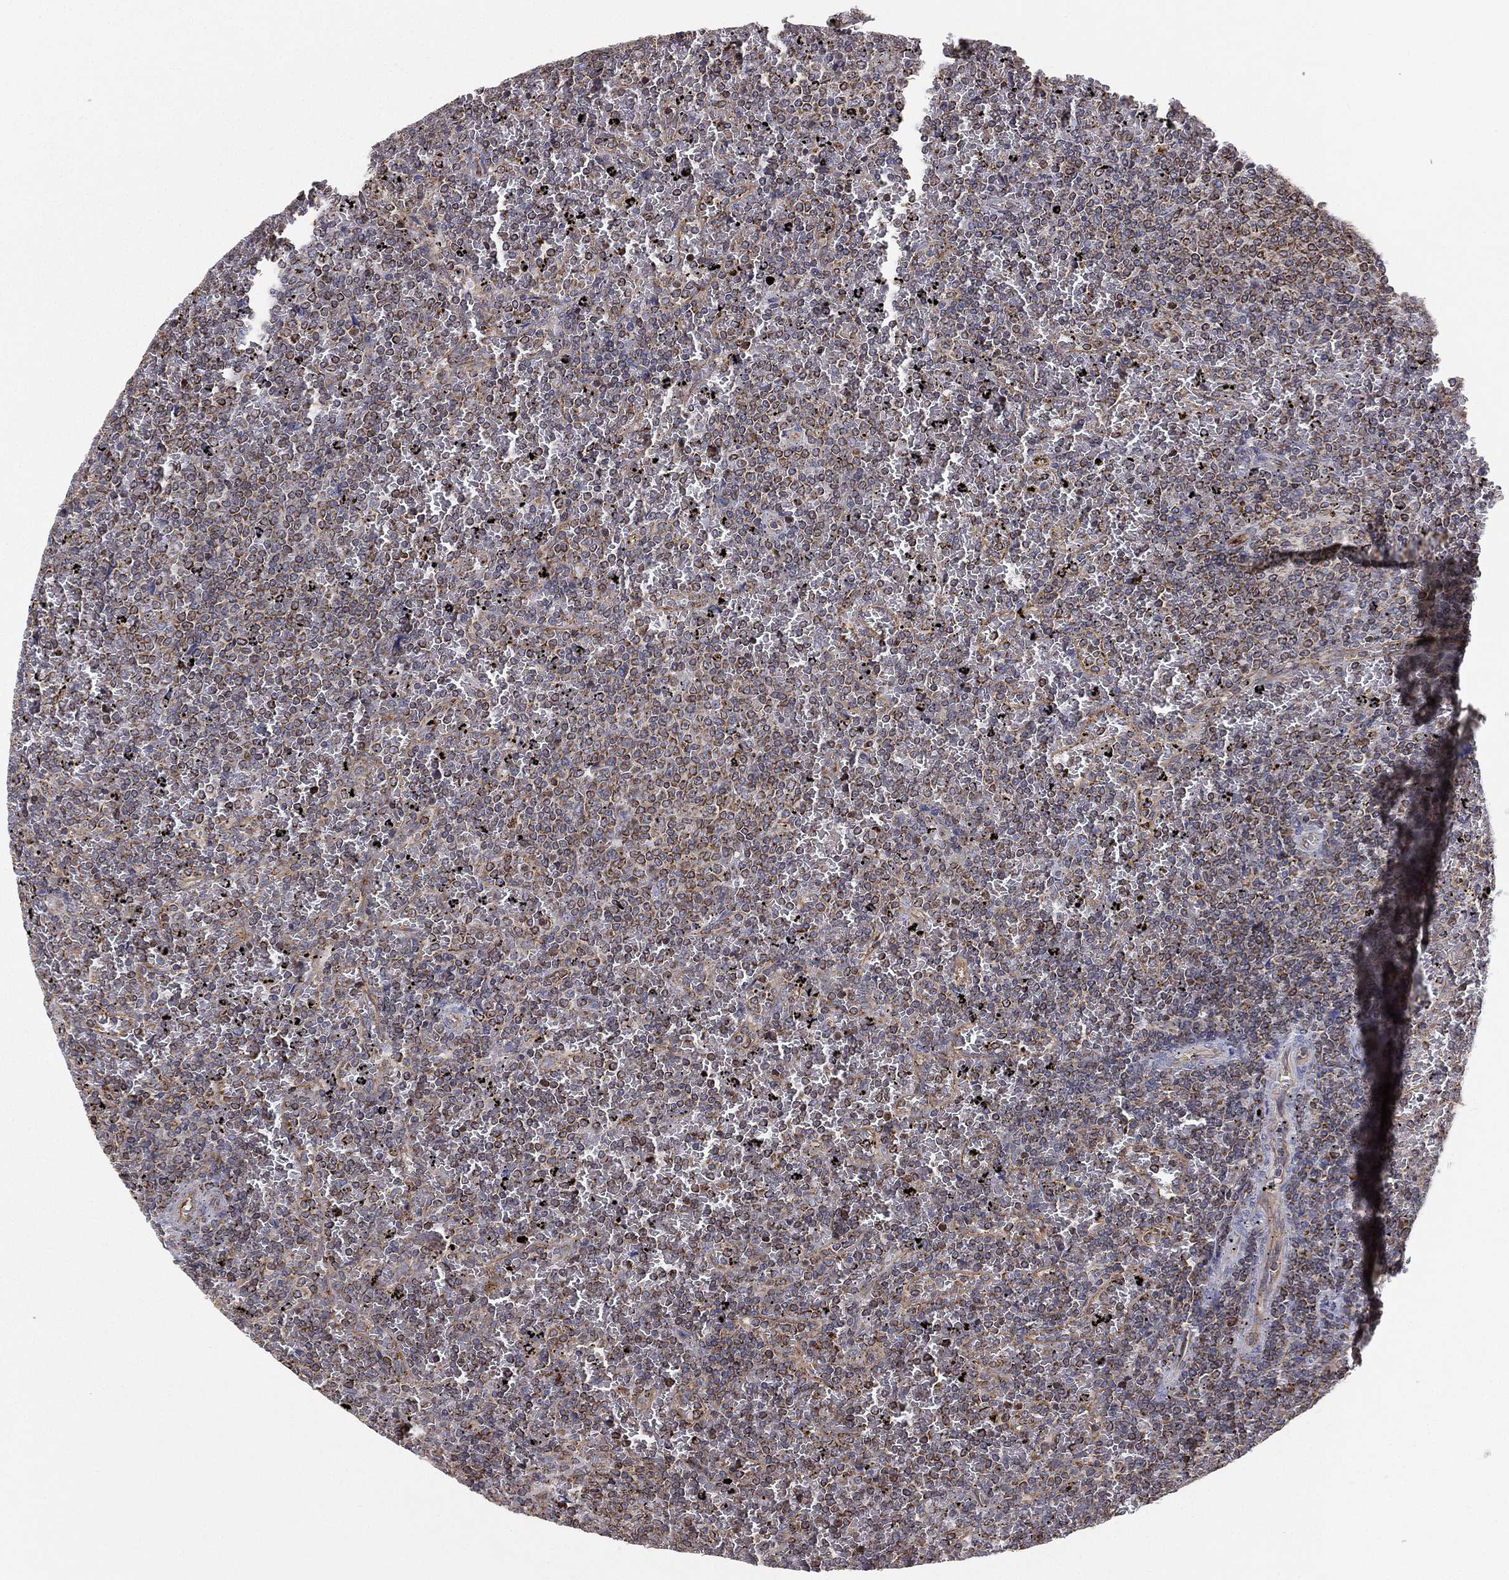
{"staining": {"intensity": "moderate", "quantity": "25%-75%", "location": "cytoplasmic/membranous"}, "tissue": "lymphoma", "cell_type": "Tumor cells", "image_type": "cancer", "snomed": [{"axis": "morphology", "description": "Malignant lymphoma, non-Hodgkin's type, Low grade"}, {"axis": "topography", "description": "Spleen"}], "caption": "Low-grade malignant lymphoma, non-Hodgkin's type was stained to show a protein in brown. There is medium levels of moderate cytoplasmic/membranous staining in approximately 25%-75% of tumor cells.", "gene": "CYB5B", "patient": {"sex": "female", "age": 77}}